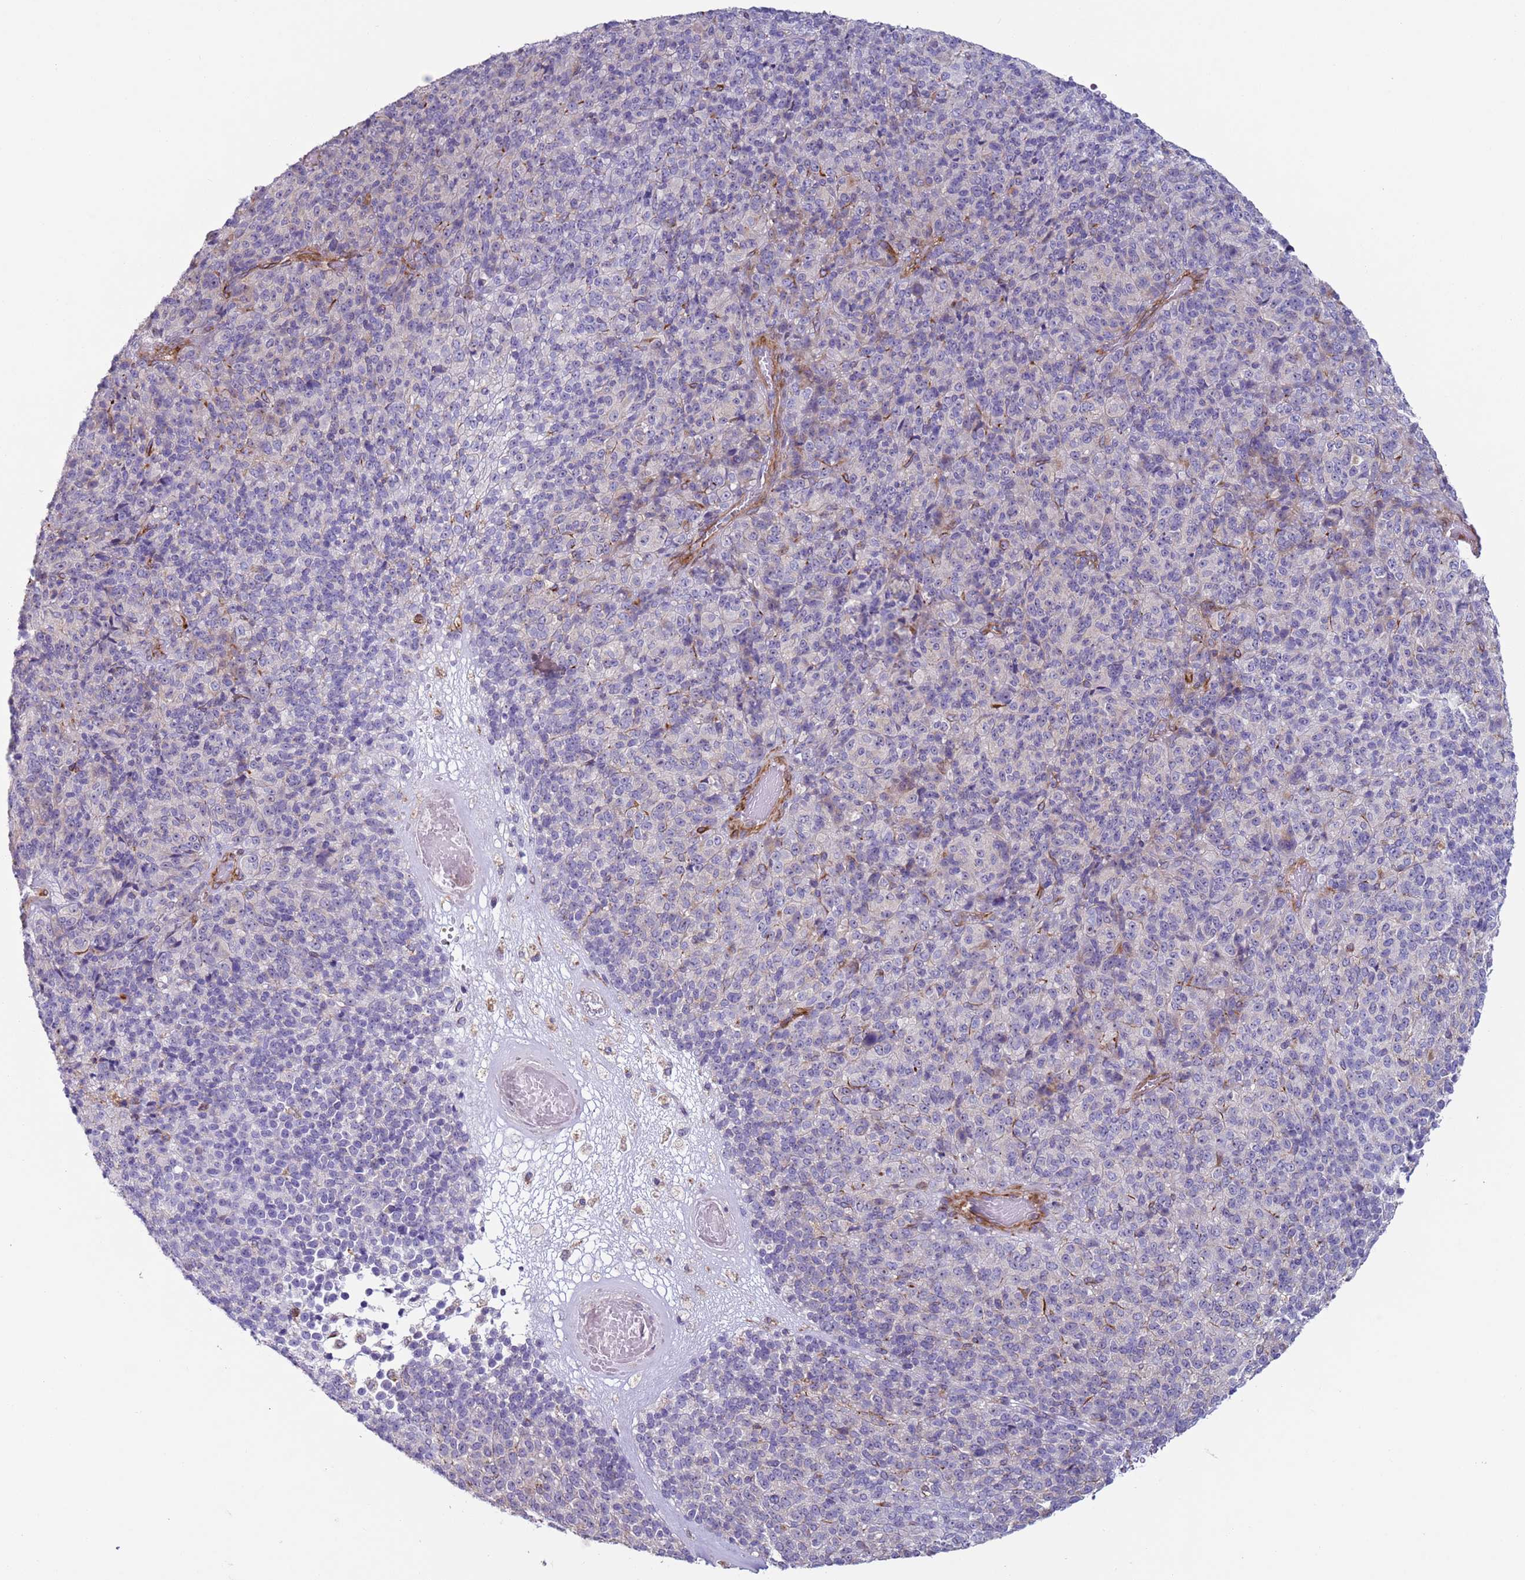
{"staining": {"intensity": "negative", "quantity": "none", "location": "none"}, "tissue": "melanoma", "cell_type": "Tumor cells", "image_type": "cancer", "snomed": [{"axis": "morphology", "description": "Malignant melanoma, Metastatic site"}, {"axis": "topography", "description": "Brain"}], "caption": "This is a photomicrograph of immunohistochemistry staining of melanoma, which shows no staining in tumor cells.", "gene": "HEATR1", "patient": {"sex": "female", "age": 56}}